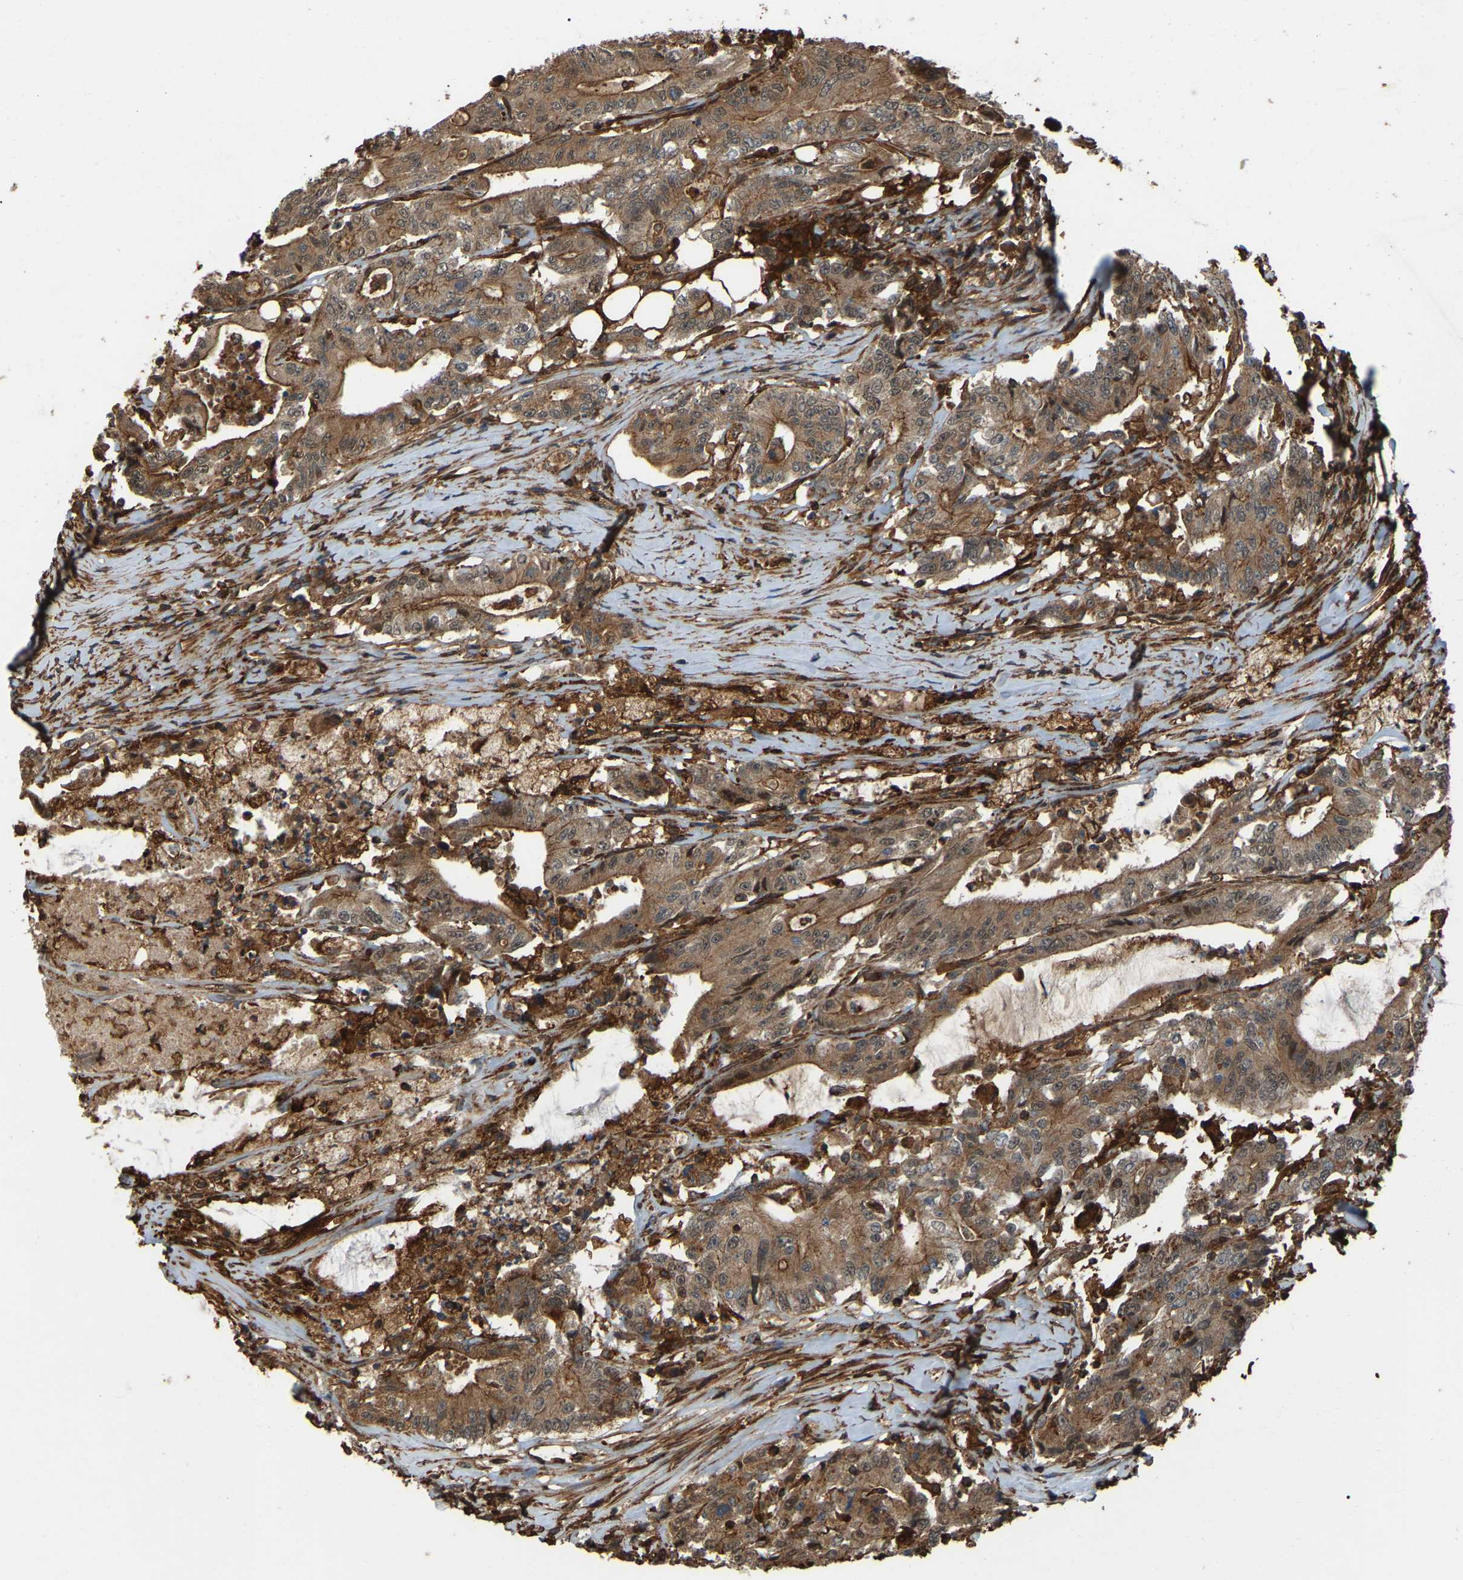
{"staining": {"intensity": "moderate", "quantity": ">75%", "location": "cytoplasmic/membranous"}, "tissue": "colorectal cancer", "cell_type": "Tumor cells", "image_type": "cancer", "snomed": [{"axis": "morphology", "description": "Adenocarcinoma, NOS"}, {"axis": "topography", "description": "Colon"}], "caption": "A brown stain labels moderate cytoplasmic/membranous expression of a protein in adenocarcinoma (colorectal) tumor cells. Using DAB (brown) and hematoxylin (blue) stains, captured at high magnification using brightfield microscopy.", "gene": "SAMD9L", "patient": {"sex": "female", "age": 77}}